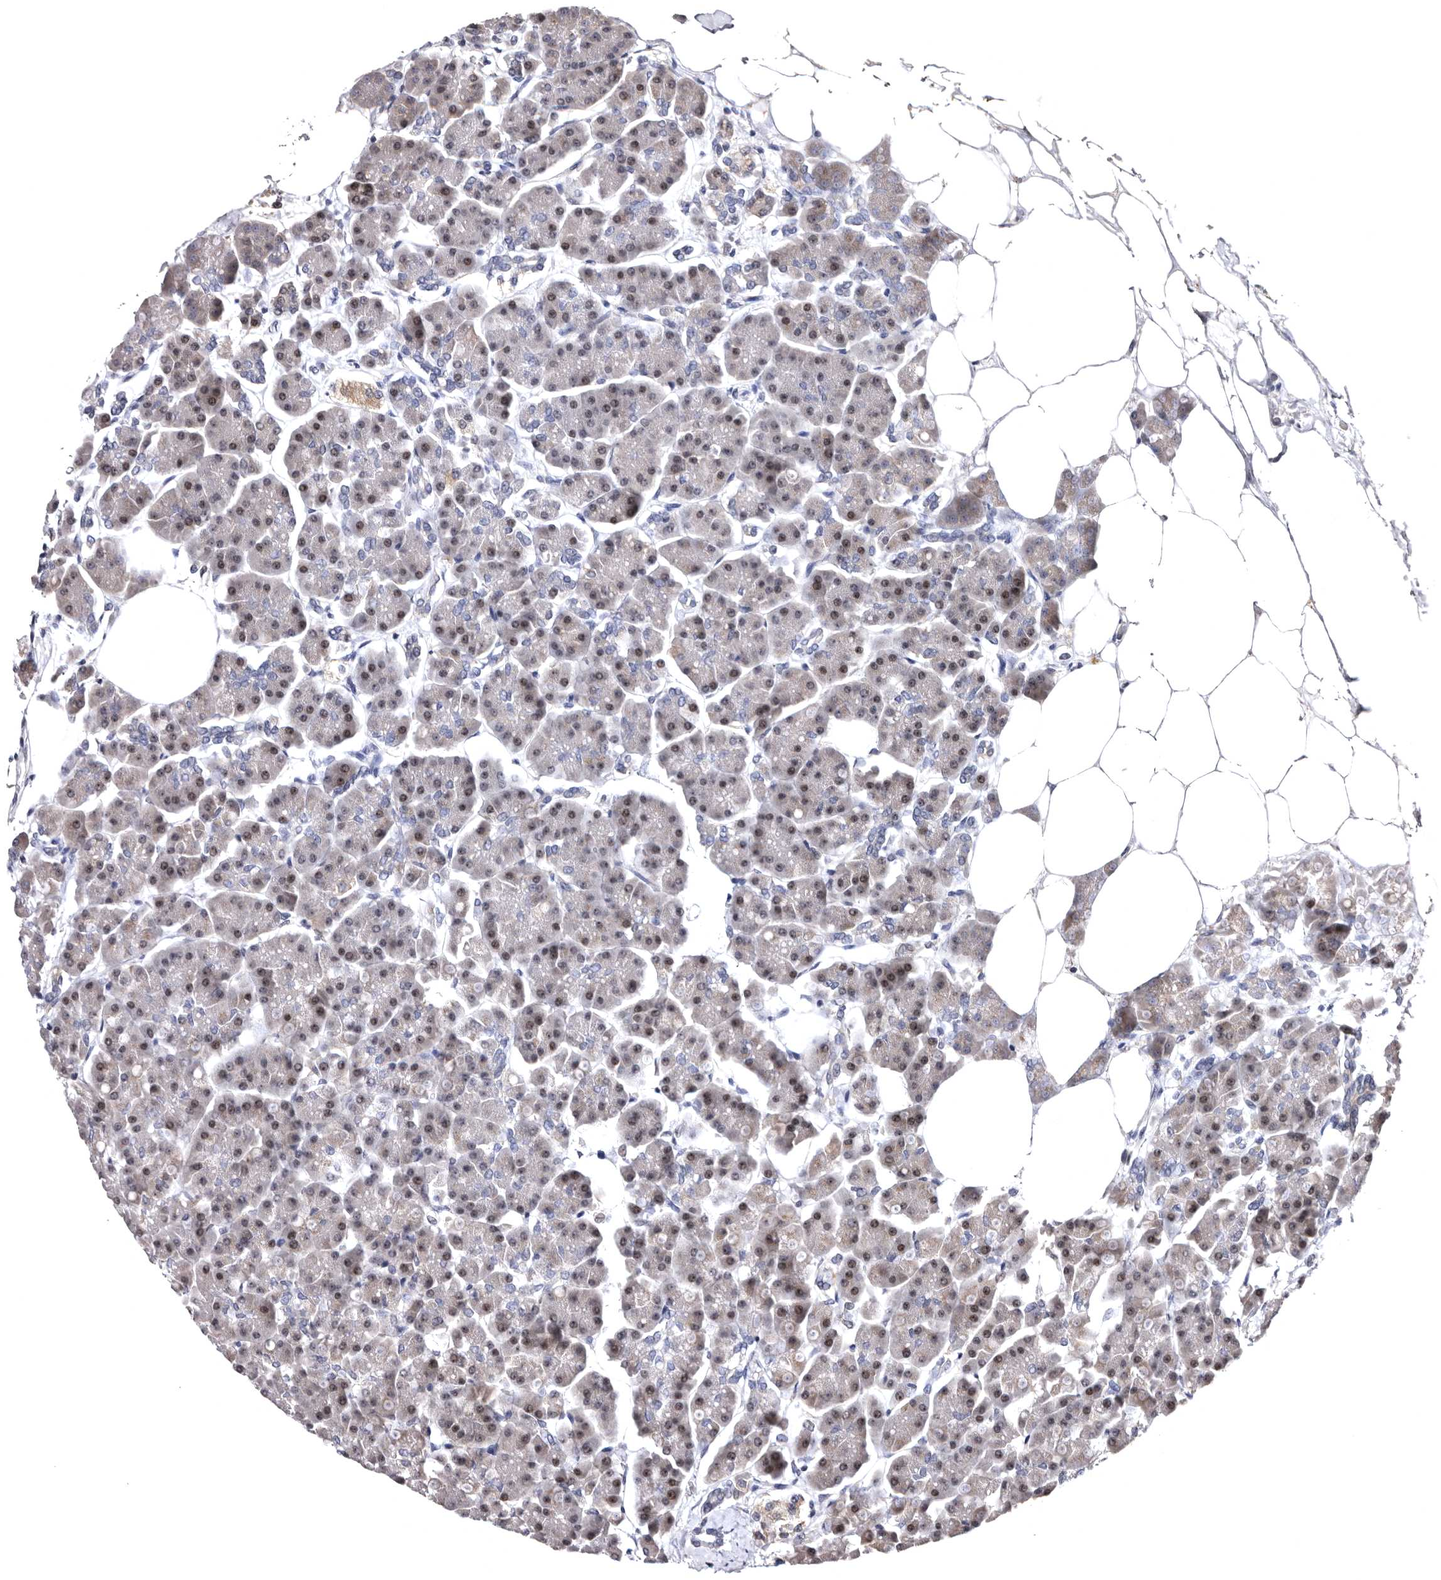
{"staining": {"intensity": "moderate", "quantity": "25%-75%", "location": "cytoplasmic/membranous,nuclear"}, "tissue": "pancreas", "cell_type": "Exocrine glandular cells", "image_type": "normal", "snomed": [{"axis": "morphology", "description": "Normal tissue, NOS"}, {"axis": "topography", "description": "Pancreas"}], "caption": "High-power microscopy captured an IHC image of benign pancreas, revealing moderate cytoplasmic/membranous,nuclear staining in about 25%-75% of exocrine glandular cells.", "gene": "FAM91A1", "patient": {"sex": "female", "age": 70}}